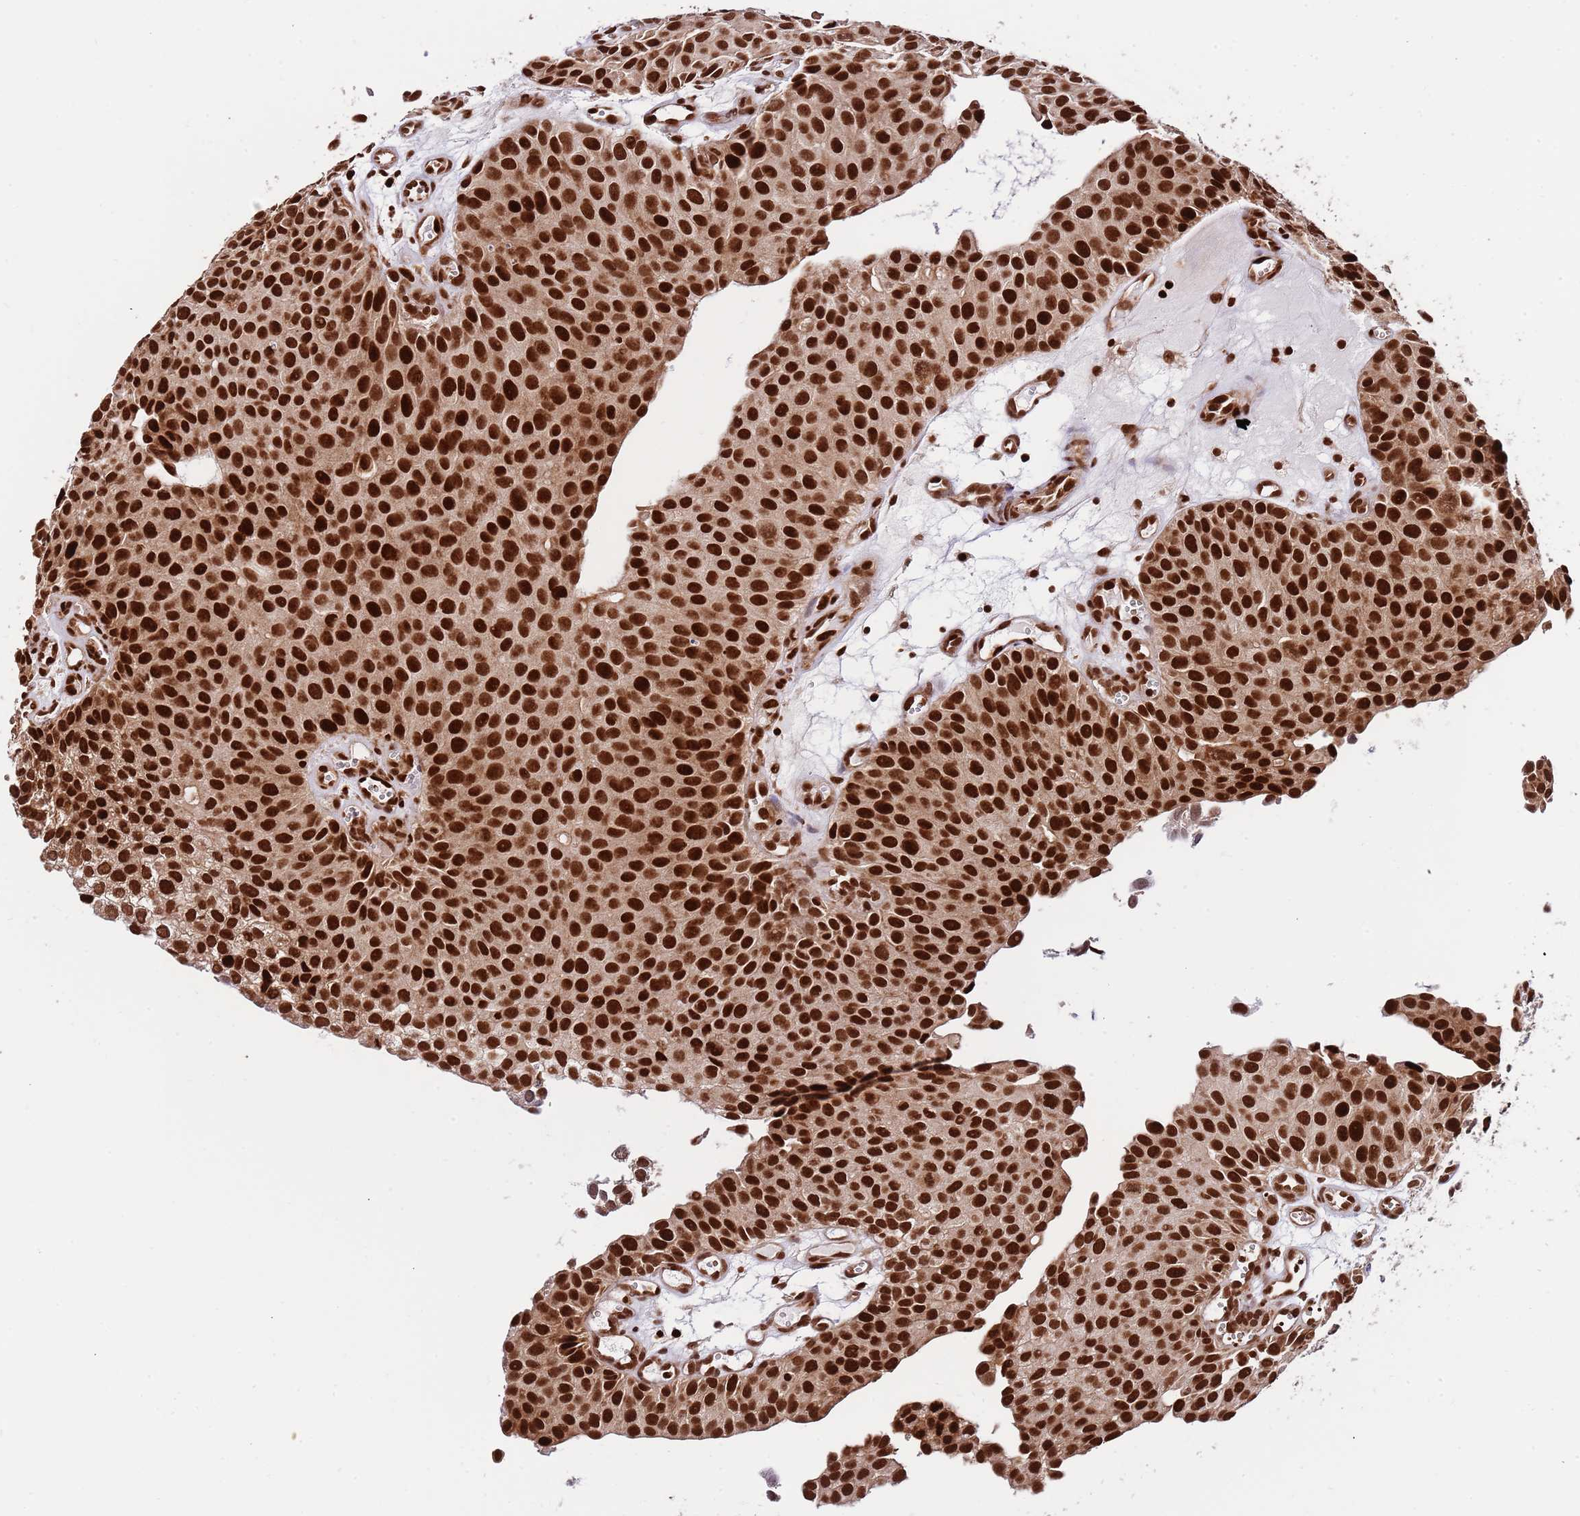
{"staining": {"intensity": "strong", "quantity": ">75%", "location": "nuclear"}, "tissue": "urothelial cancer", "cell_type": "Tumor cells", "image_type": "cancer", "snomed": [{"axis": "morphology", "description": "Urothelial carcinoma, Low grade"}, {"axis": "topography", "description": "Urinary bladder"}], "caption": "Immunohistochemistry (IHC) micrograph of neoplastic tissue: urothelial cancer stained using immunohistochemistry (IHC) exhibits high levels of strong protein expression localized specifically in the nuclear of tumor cells, appearing as a nuclear brown color.", "gene": "RIF1", "patient": {"sex": "male", "age": 88}}